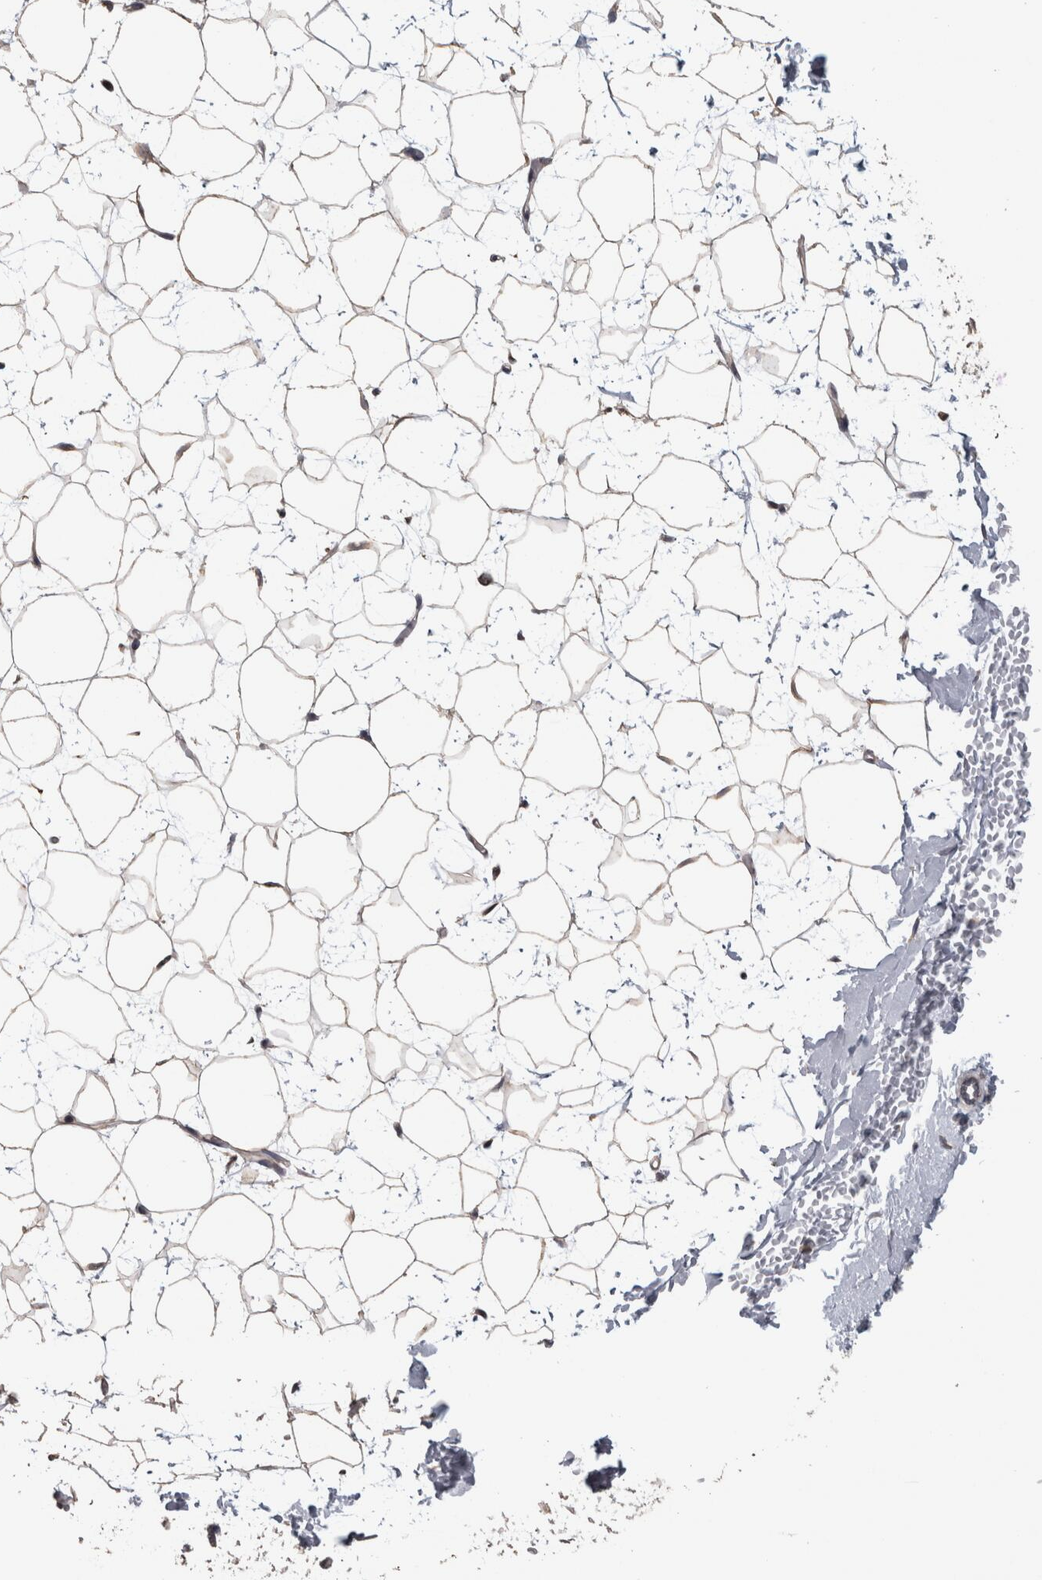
{"staining": {"intensity": "weak", "quantity": ">75%", "location": "cytoplasmic/membranous"}, "tissue": "breast", "cell_type": "Adipocytes", "image_type": "normal", "snomed": [{"axis": "morphology", "description": "Normal tissue, NOS"}, {"axis": "topography", "description": "Breast"}], "caption": "Adipocytes demonstrate weak cytoplasmic/membranous expression in about >75% of cells in benign breast. (DAB IHC with brightfield microscopy, high magnification).", "gene": "RAB29", "patient": {"sex": "female", "age": 23}}